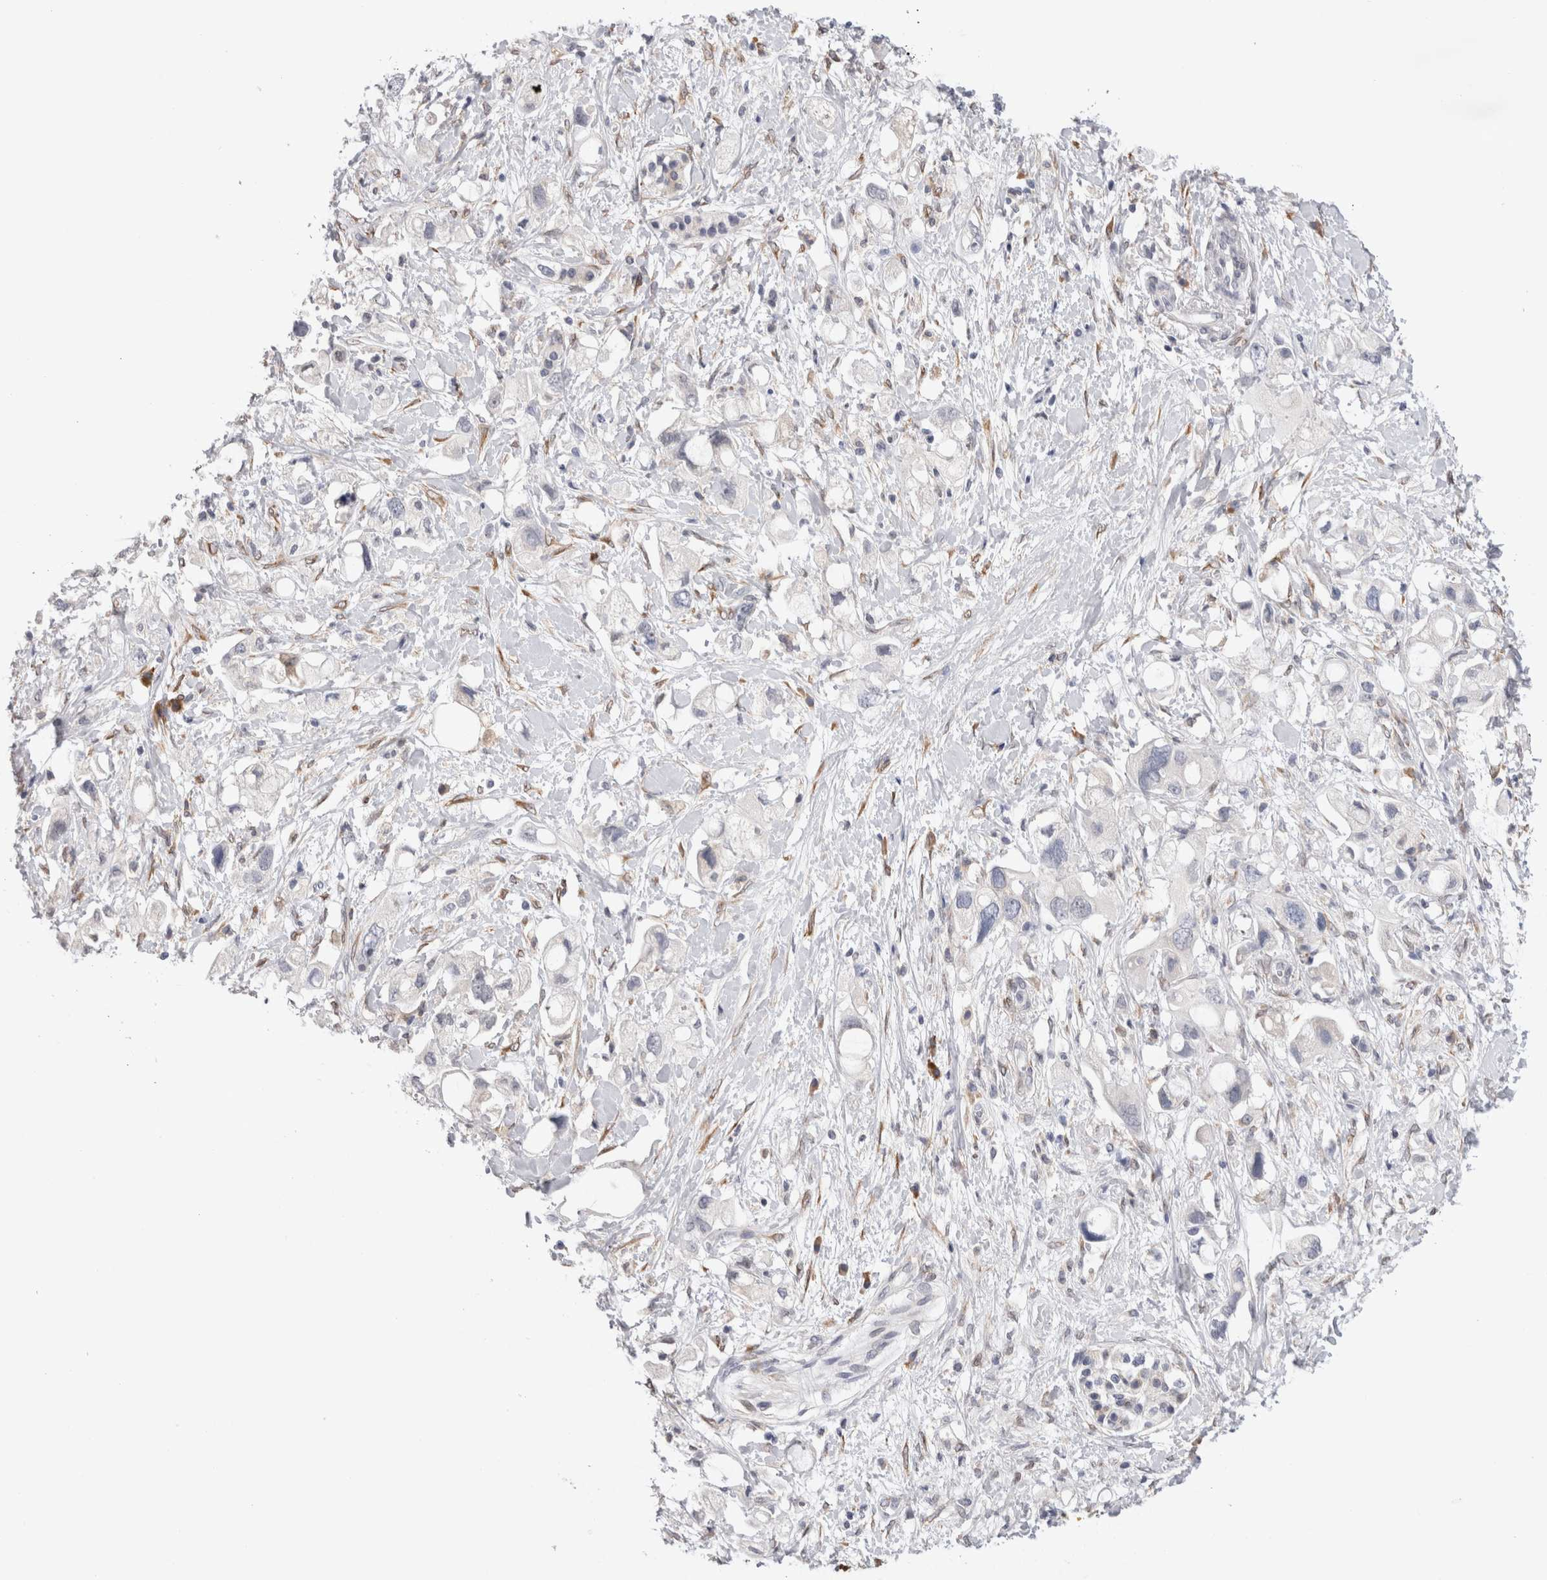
{"staining": {"intensity": "negative", "quantity": "none", "location": "none"}, "tissue": "pancreatic cancer", "cell_type": "Tumor cells", "image_type": "cancer", "snomed": [{"axis": "morphology", "description": "Adenocarcinoma, NOS"}, {"axis": "topography", "description": "Pancreas"}], "caption": "High power microscopy histopathology image of an immunohistochemistry (IHC) photomicrograph of pancreatic cancer (adenocarcinoma), revealing no significant staining in tumor cells. (DAB IHC with hematoxylin counter stain).", "gene": "VCPIP1", "patient": {"sex": "female", "age": 56}}